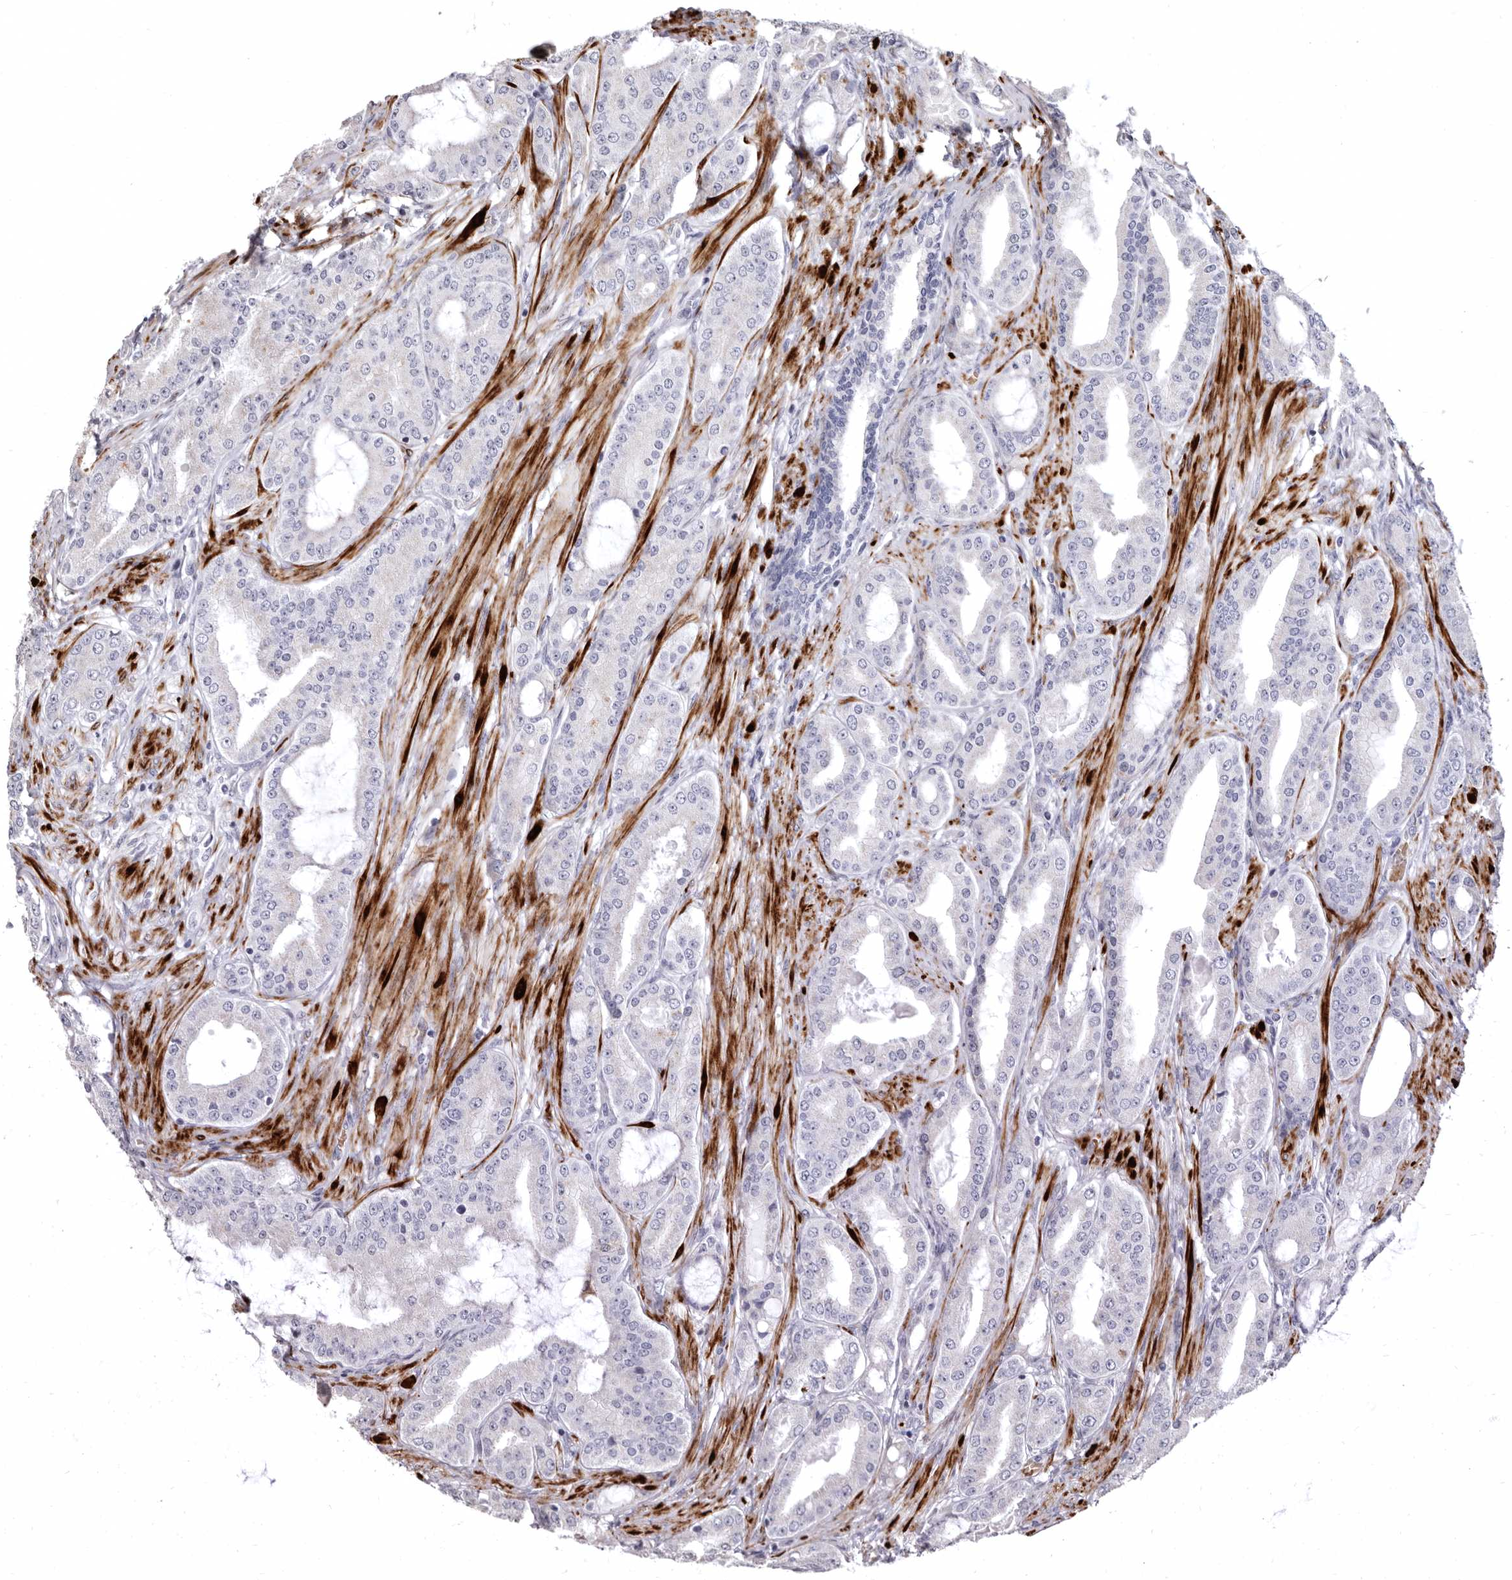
{"staining": {"intensity": "negative", "quantity": "none", "location": "none"}, "tissue": "prostate cancer", "cell_type": "Tumor cells", "image_type": "cancer", "snomed": [{"axis": "morphology", "description": "Adenocarcinoma, High grade"}, {"axis": "topography", "description": "Prostate"}], "caption": "DAB (3,3'-diaminobenzidine) immunohistochemical staining of human adenocarcinoma (high-grade) (prostate) shows no significant staining in tumor cells. (DAB IHC with hematoxylin counter stain).", "gene": "AIDA", "patient": {"sex": "male", "age": 60}}